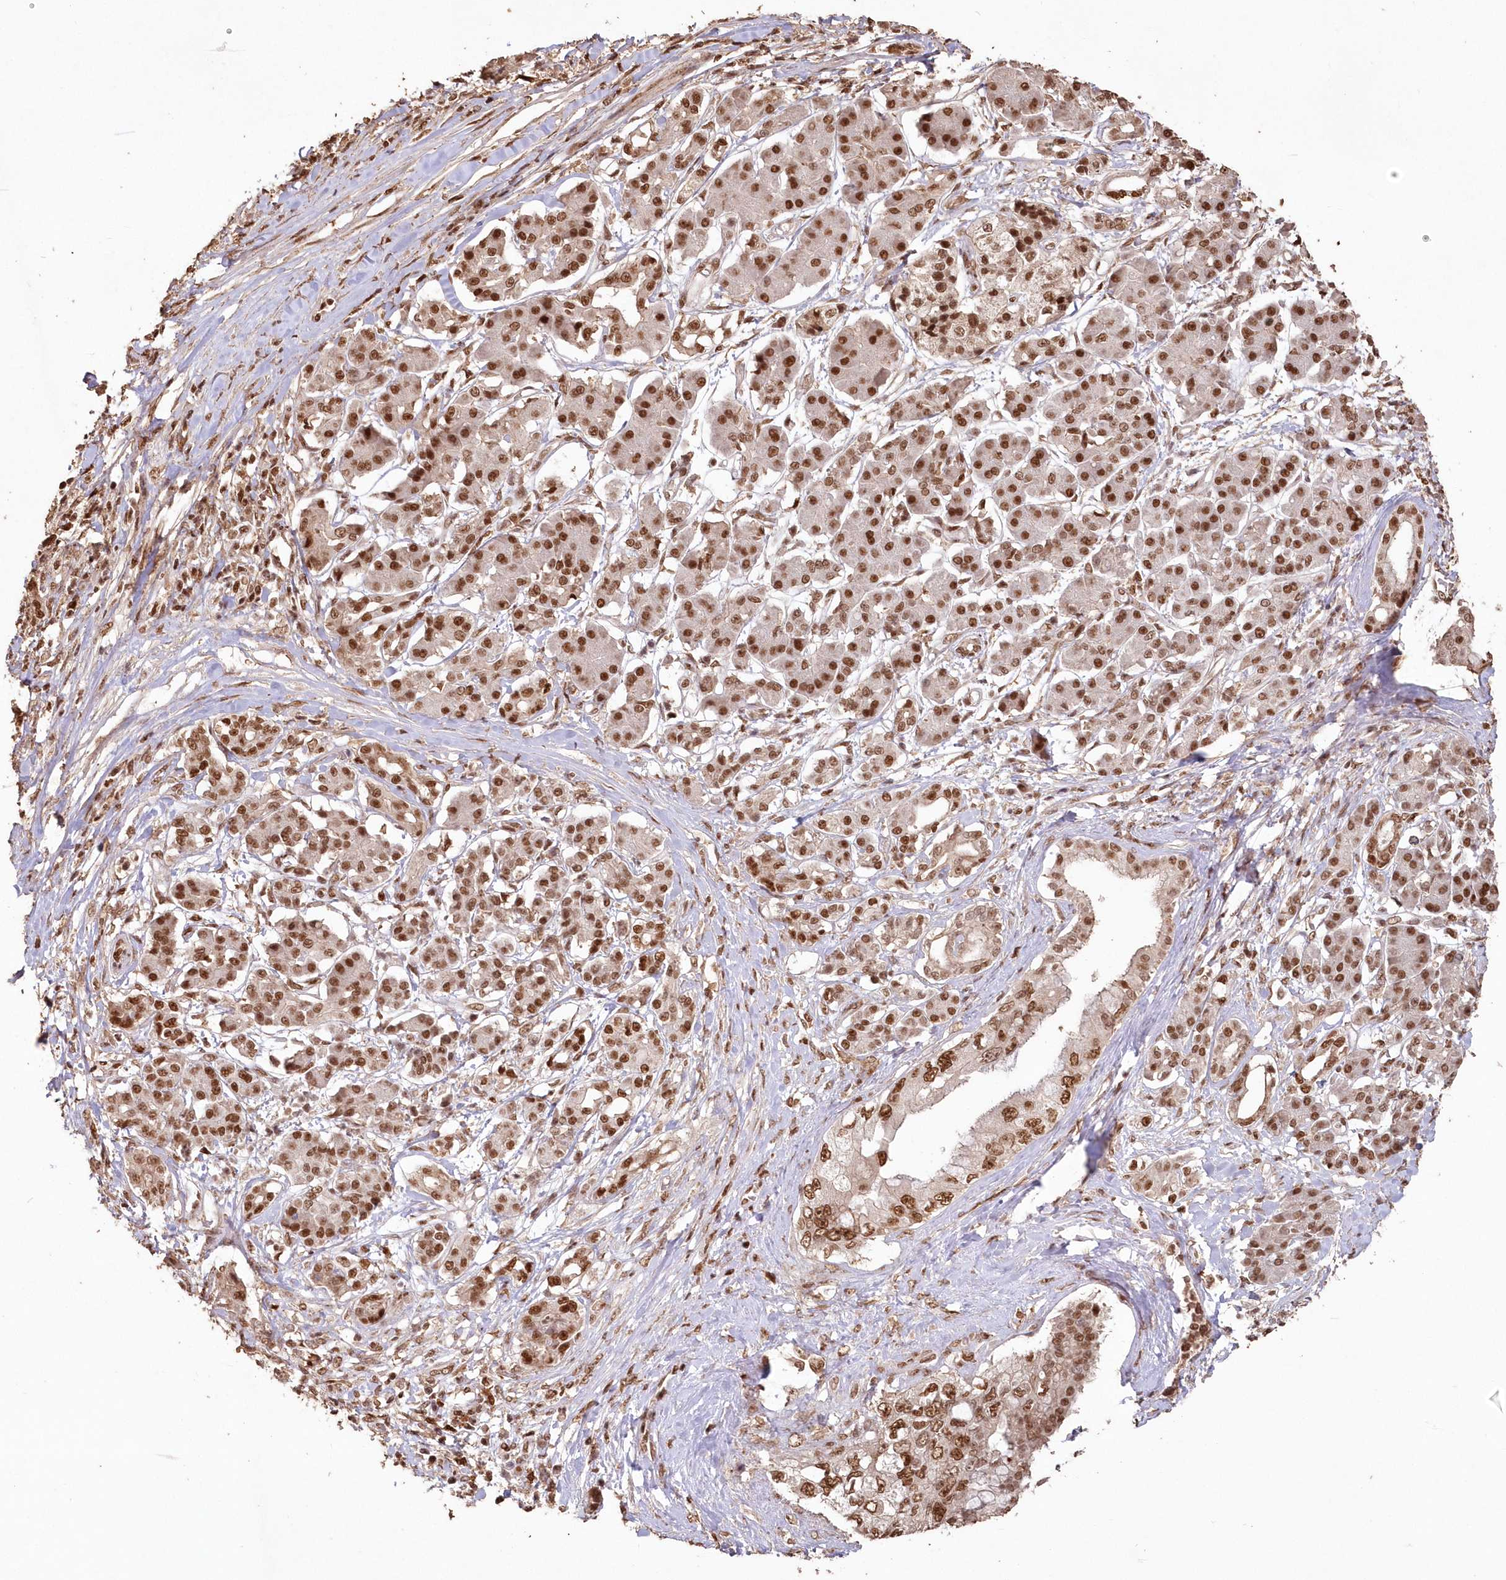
{"staining": {"intensity": "moderate", "quantity": ">75%", "location": "nuclear"}, "tissue": "pancreatic cancer", "cell_type": "Tumor cells", "image_type": "cancer", "snomed": [{"axis": "morphology", "description": "Adenocarcinoma, NOS"}, {"axis": "topography", "description": "Pancreas"}], "caption": "An IHC histopathology image of neoplastic tissue is shown. Protein staining in brown highlights moderate nuclear positivity in pancreatic cancer (adenocarcinoma) within tumor cells.", "gene": "PDS5A", "patient": {"sex": "female", "age": 56}}